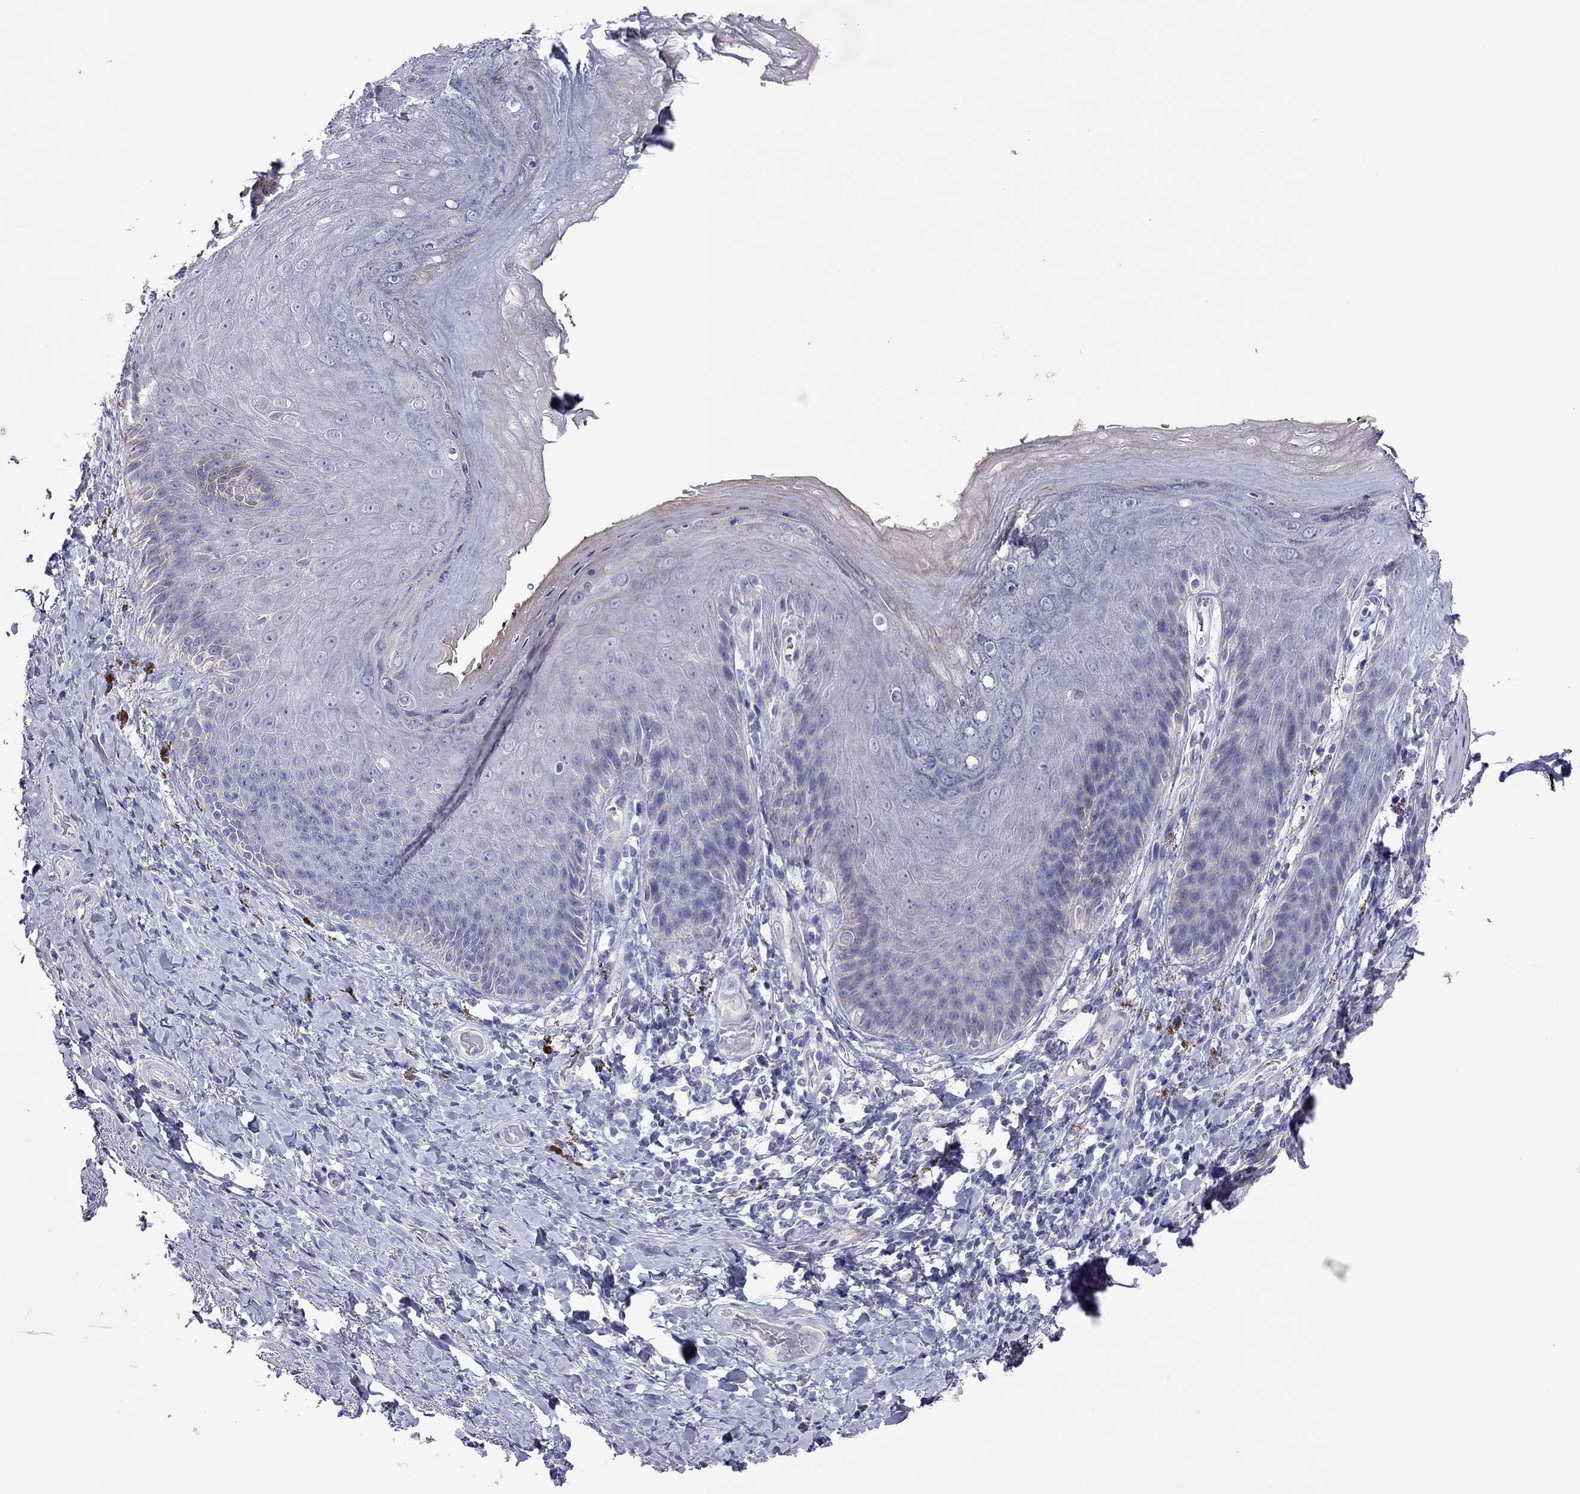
{"staining": {"intensity": "negative", "quantity": "none", "location": "none"}, "tissue": "adipose tissue", "cell_type": "Adipocytes", "image_type": "normal", "snomed": [{"axis": "morphology", "description": "Normal tissue, NOS"}, {"axis": "topography", "description": "Anal"}, {"axis": "topography", "description": "Peripheral nerve tissue"}], "caption": "This is a histopathology image of immunohistochemistry staining of normal adipose tissue, which shows no staining in adipocytes. (DAB IHC visualized using brightfield microscopy, high magnification).", "gene": "CAPNS2", "patient": {"sex": "male", "age": 53}}